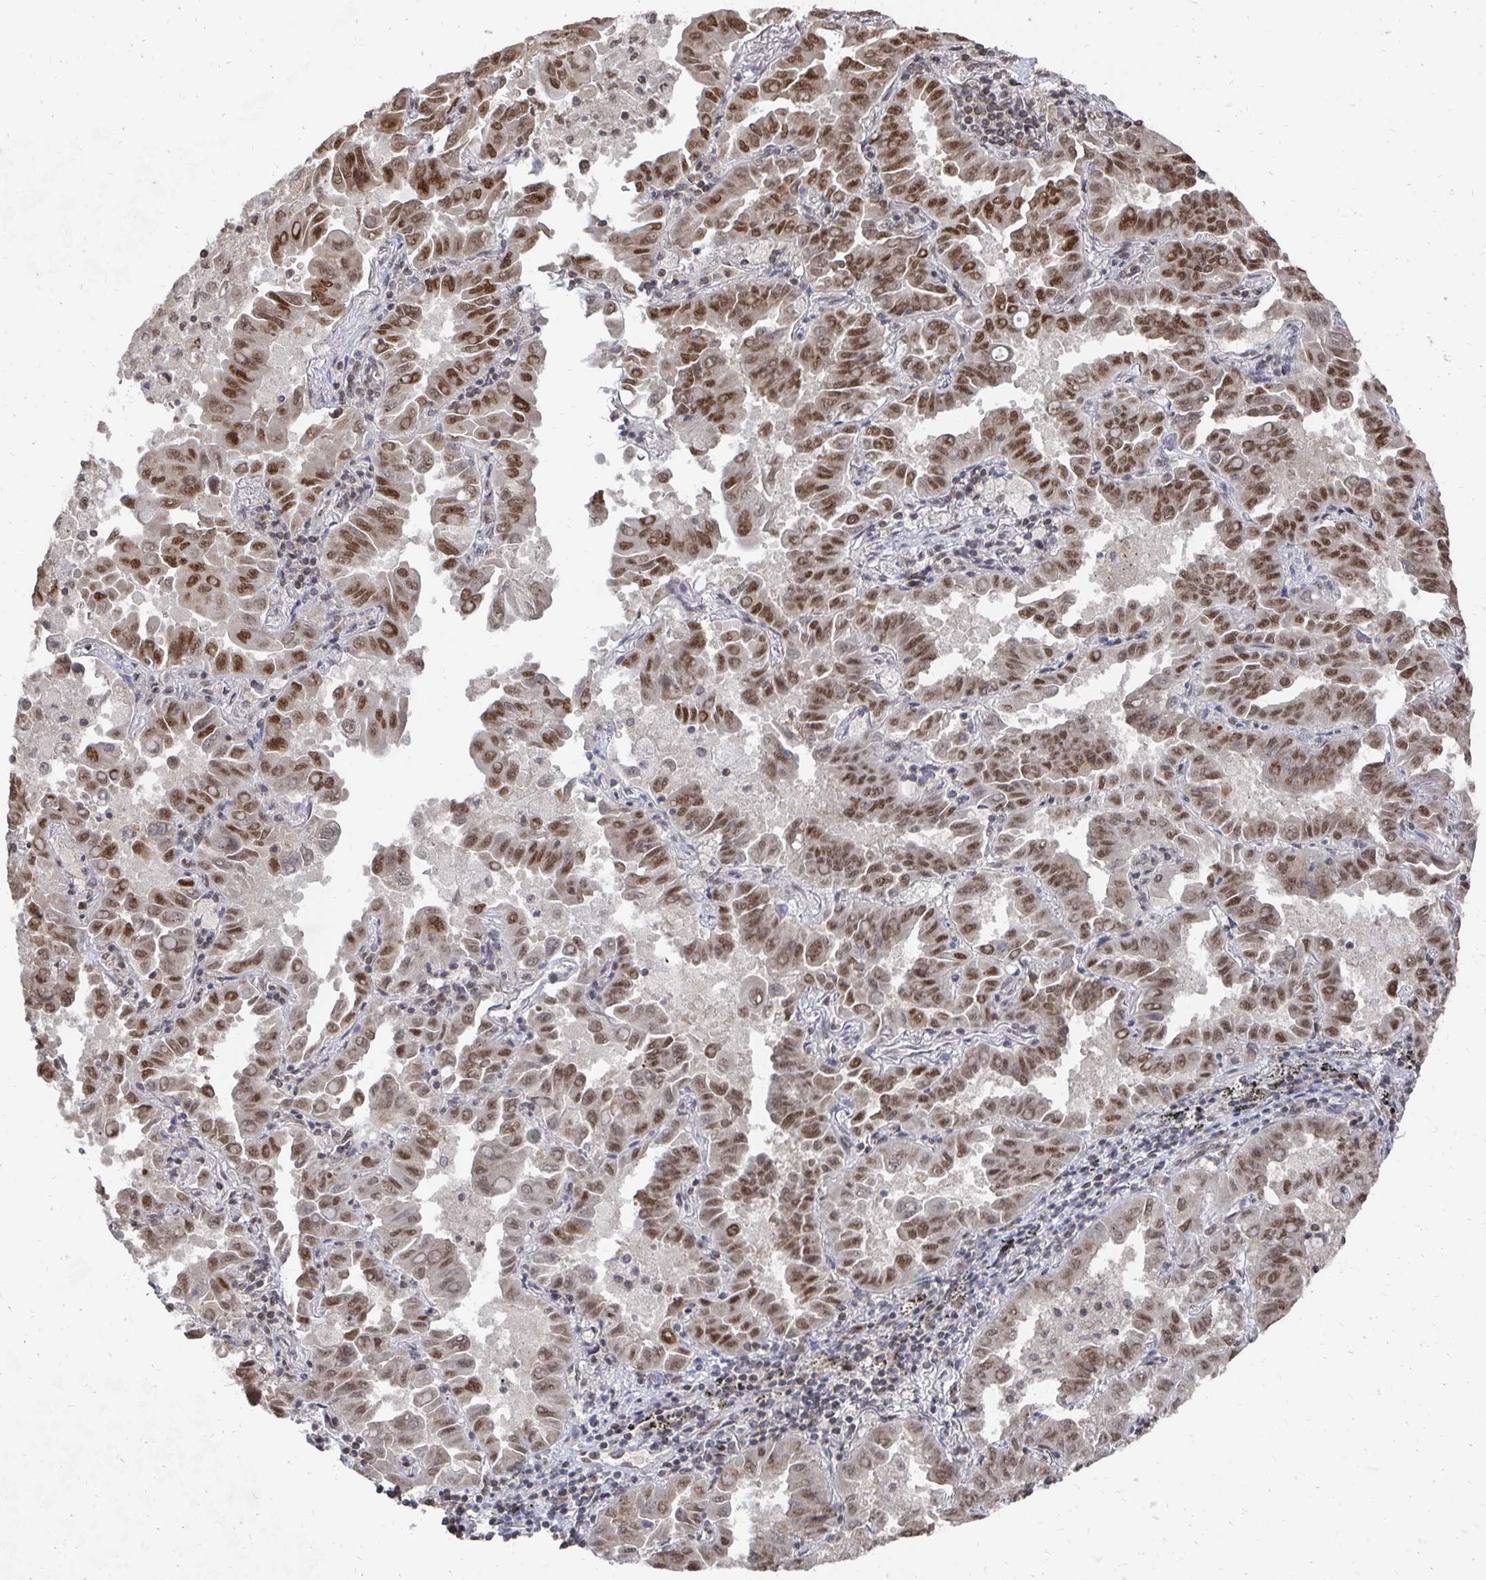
{"staining": {"intensity": "moderate", "quantity": ">75%", "location": "nuclear"}, "tissue": "lung cancer", "cell_type": "Tumor cells", "image_type": "cancer", "snomed": [{"axis": "morphology", "description": "Adenocarcinoma, NOS"}, {"axis": "topography", "description": "Lung"}], "caption": "IHC staining of lung adenocarcinoma, which displays medium levels of moderate nuclear expression in approximately >75% of tumor cells indicating moderate nuclear protein expression. The staining was performed using DAB (3,3'-diaminobenzidine) (brown) for protein detection and nuclei were counterstained in hematoxylin (blue).", "gene": "GTF3C6", "patient": {"sex": "male", "age": 64}}